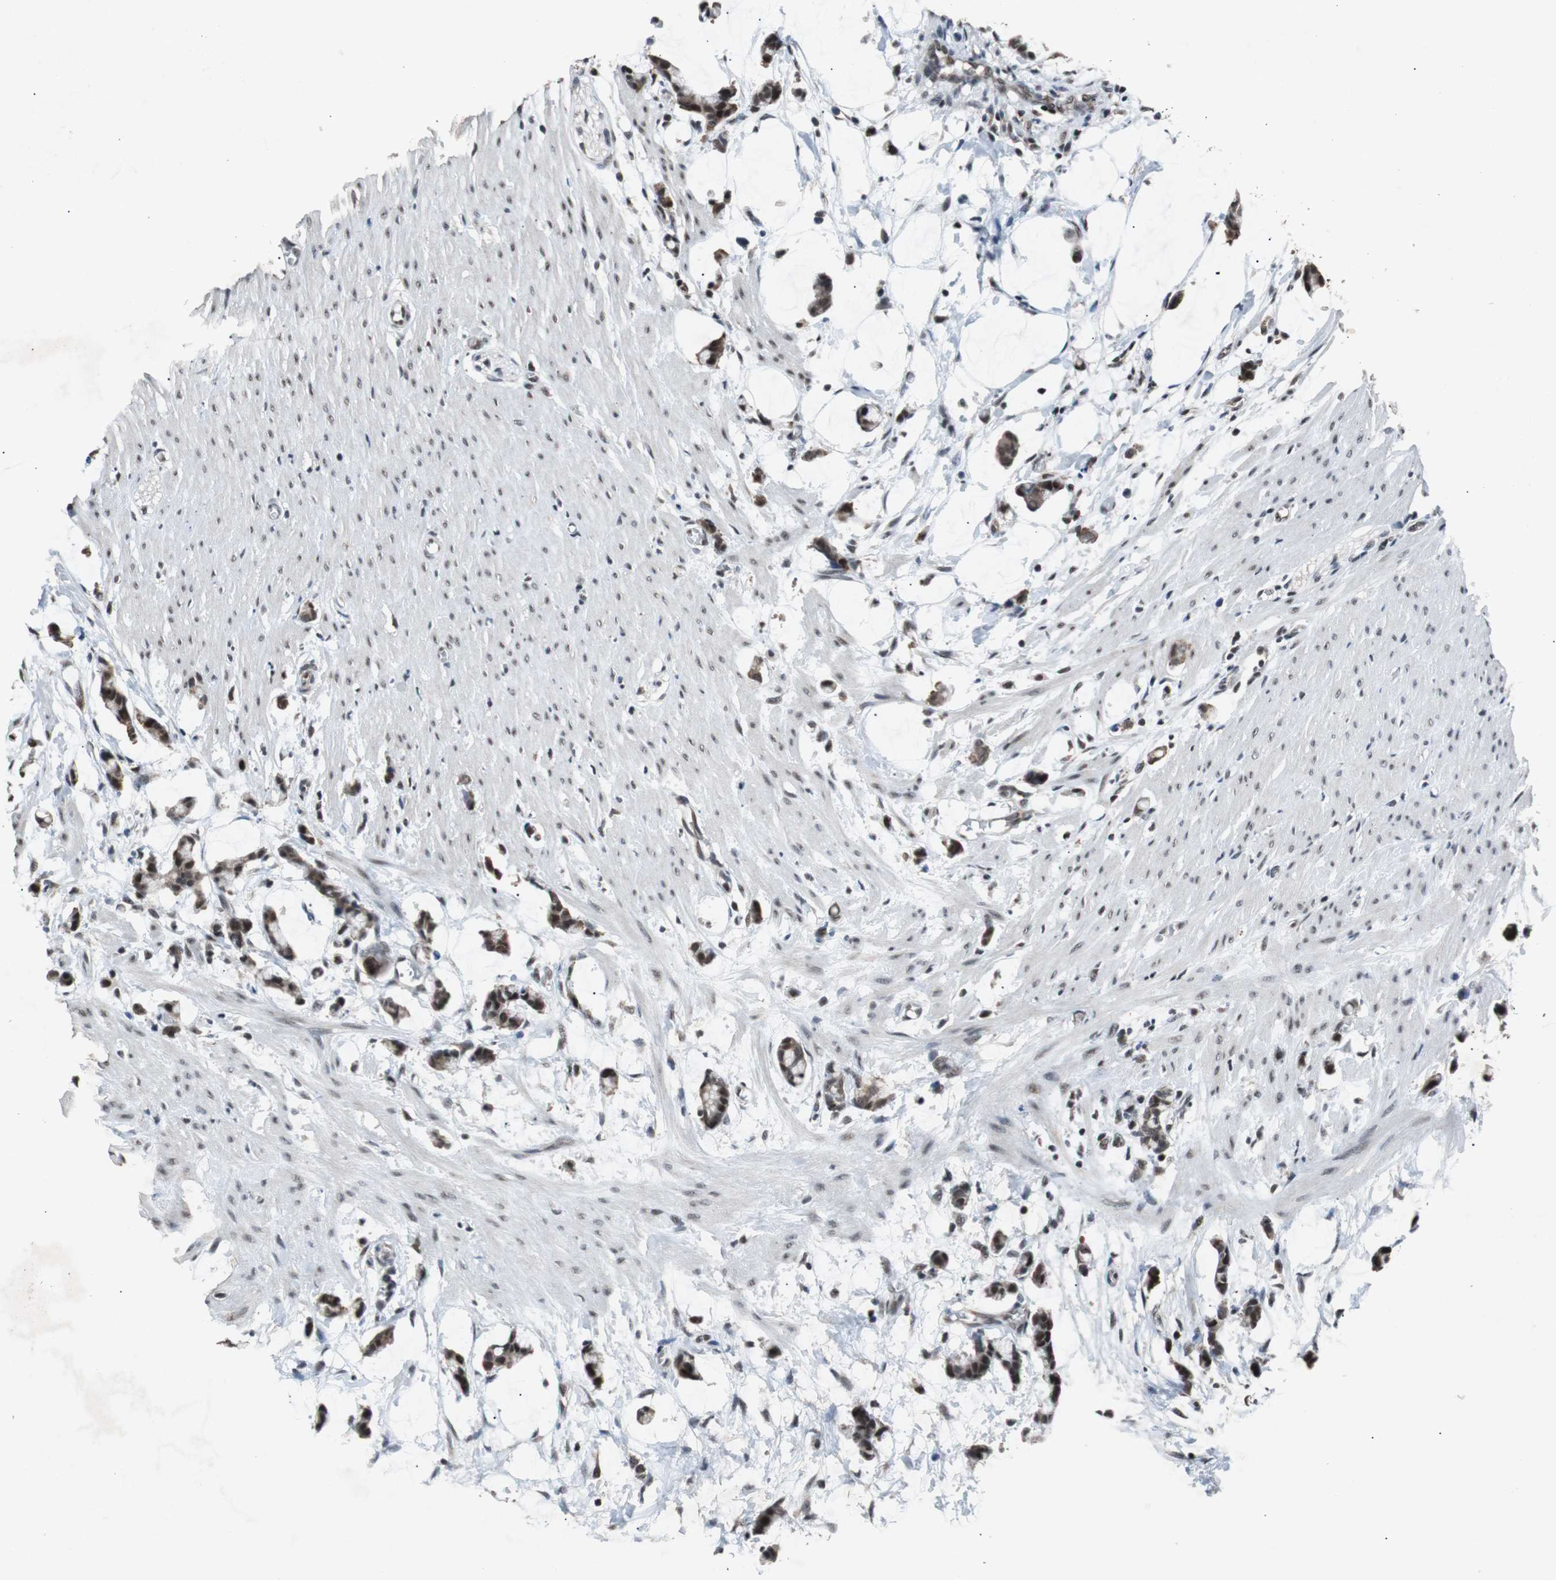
{"staining": {"intensity": "strong", "quantity": ">75%", "location": "nuclear"}, "tissue": "colorectal cancer", "cell_type": "Tumor cells", "image_type": "cancer", "snomed": [{"axis": "morphology", "description": "Adenocarcinoma, NOS"}, {"axis": "topography", "description": "Colon"}], "caption": "IHC (DAB (3,3'-diaminobenzidine)) staining of human colorectal adenocarcinoma shows strong nuclear protein staining in approximately >75% of tumor cells.", "gene": "USP28", "patient": {"sex": "male", "age": 14}}